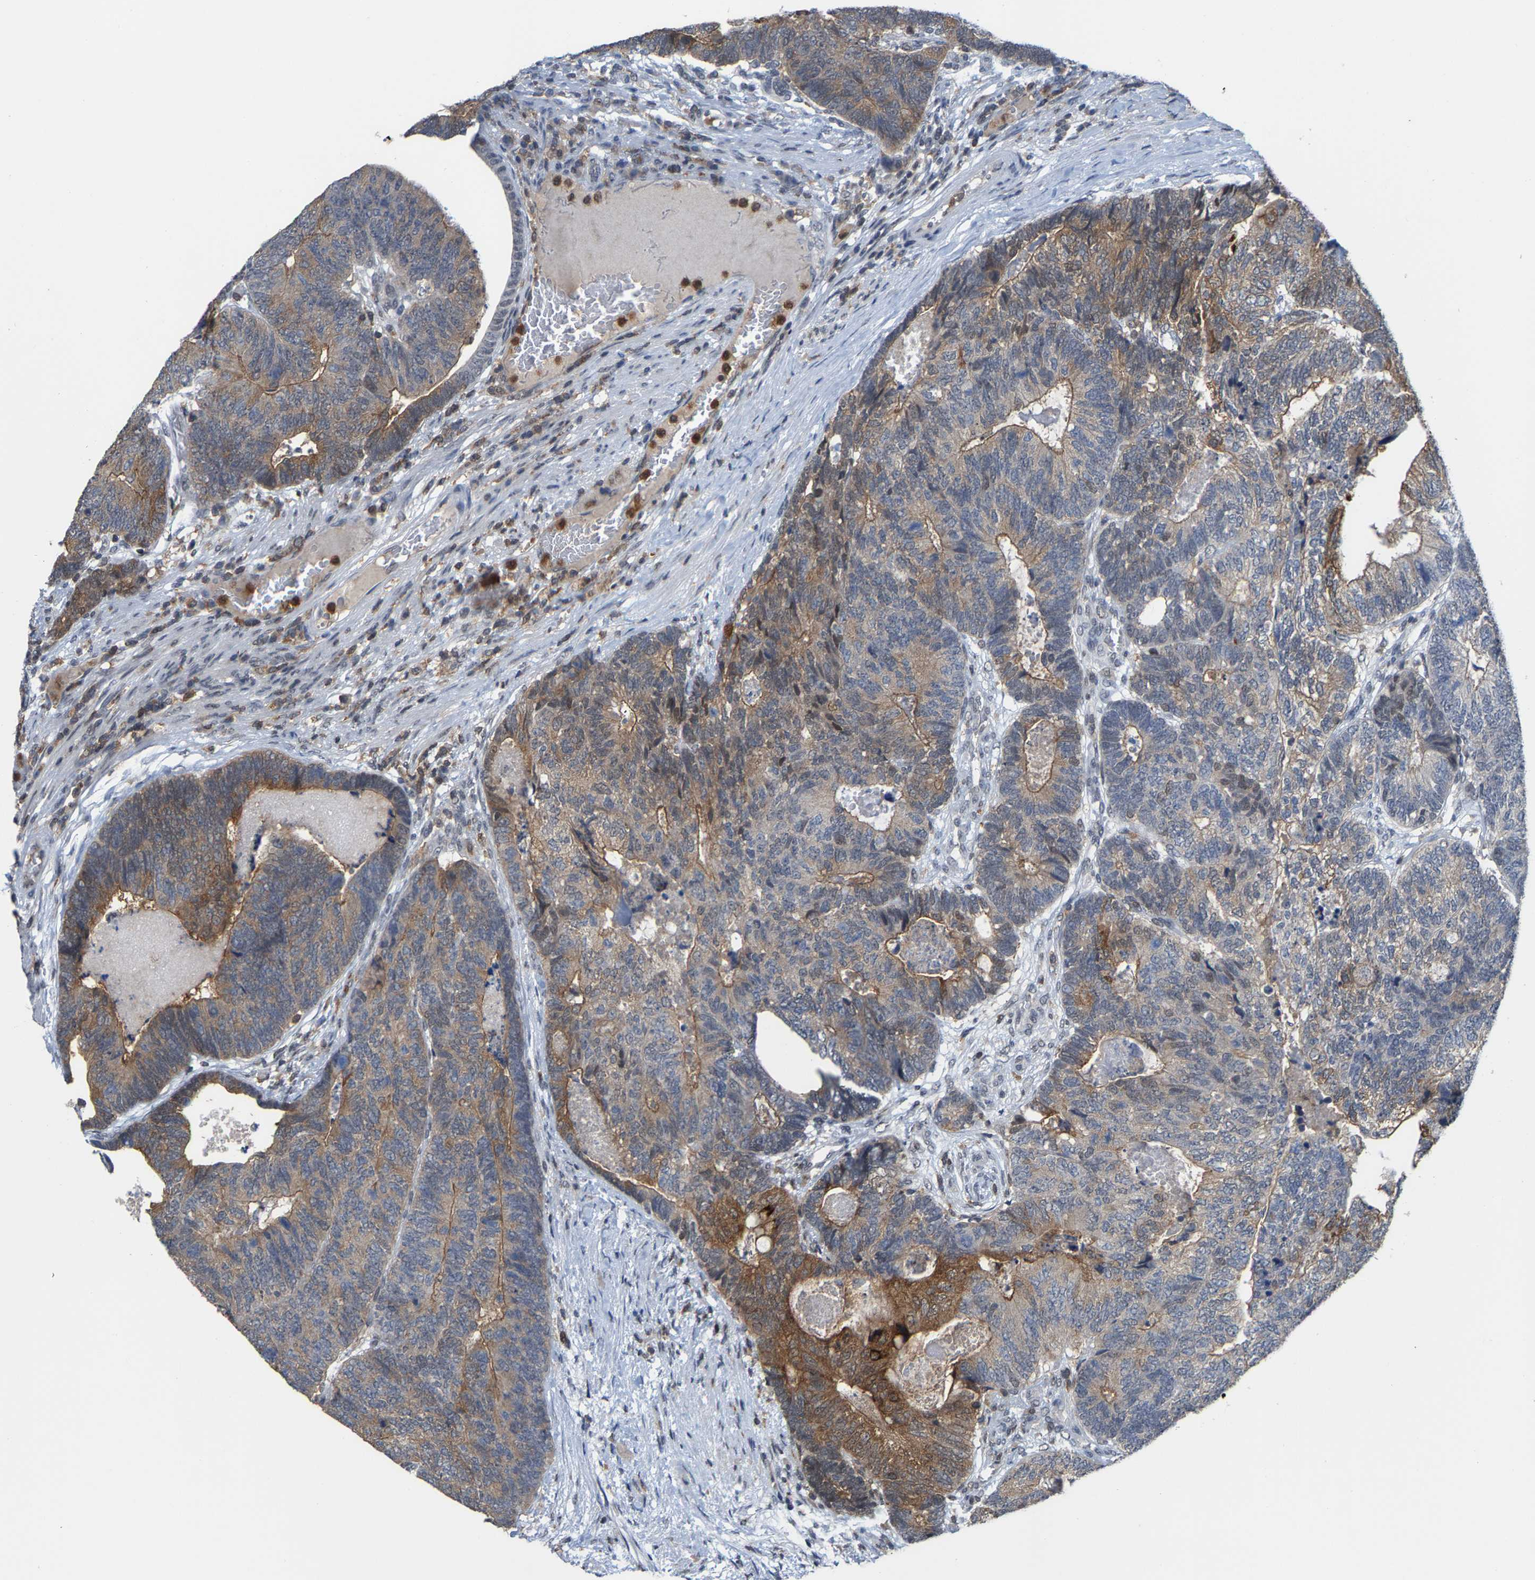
{"staining": {"intensity": "moderate", "quantity": "25%-75%", "location": "cytoplasmic/membranous"}, "tissue": "colorectal cancer", "cell_type": "Tumor cells", "image_type": "cancer", "snomed": [{"axis": "morphology", "description": "Adenocarcinoma, NOS"}, {"axis": "topography", "description": "Colon"}], "caption": "This photomicrograph shows immunohistochemistry staining of adenocarcinoma (colorectal), with medium moderate cytoplasmic/membranous positivity in about 25%-75% of tumor cells.", "gene": "FGD3", "patient": {"sex": "female", "age": 67}}